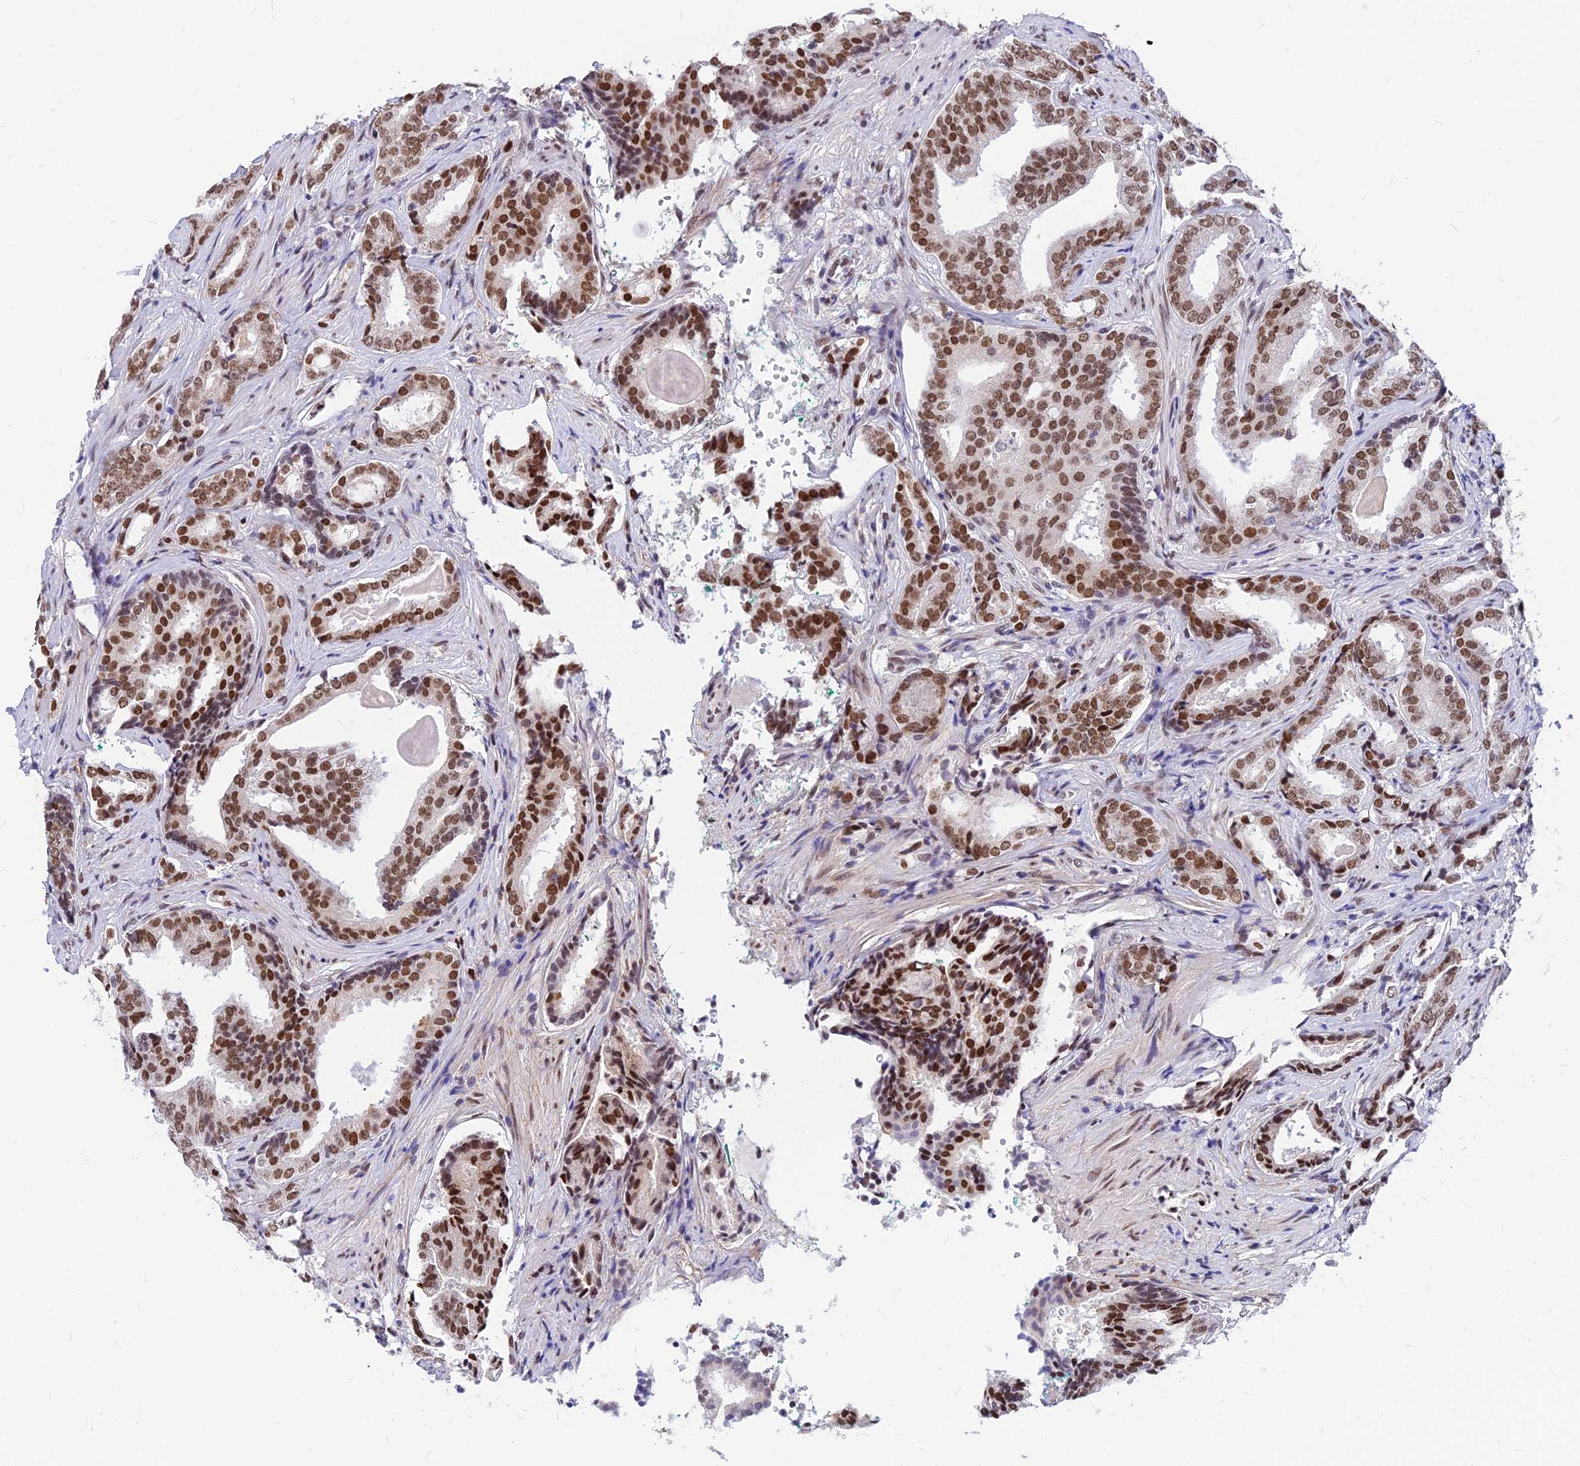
{"staining": {"intensity": "moderate", "quantity": ">75%", "location": "nuclear"}, "tissue": "prostate cancer", "cell_type": "Tumor cells", "image_type": "cancer", "snomed": [{"axis": "morphology", "description": "Adenocarcinoma, High grade"}, {"axis": "topography", "description": "Prostate"}], "caption": "Prostate high-grade adenocarcinoma stained with a protein marker exhibits moderate staining in tumor cells.", "gene": "KCTD13", "patient": {"sex": "male", "age": 63}}